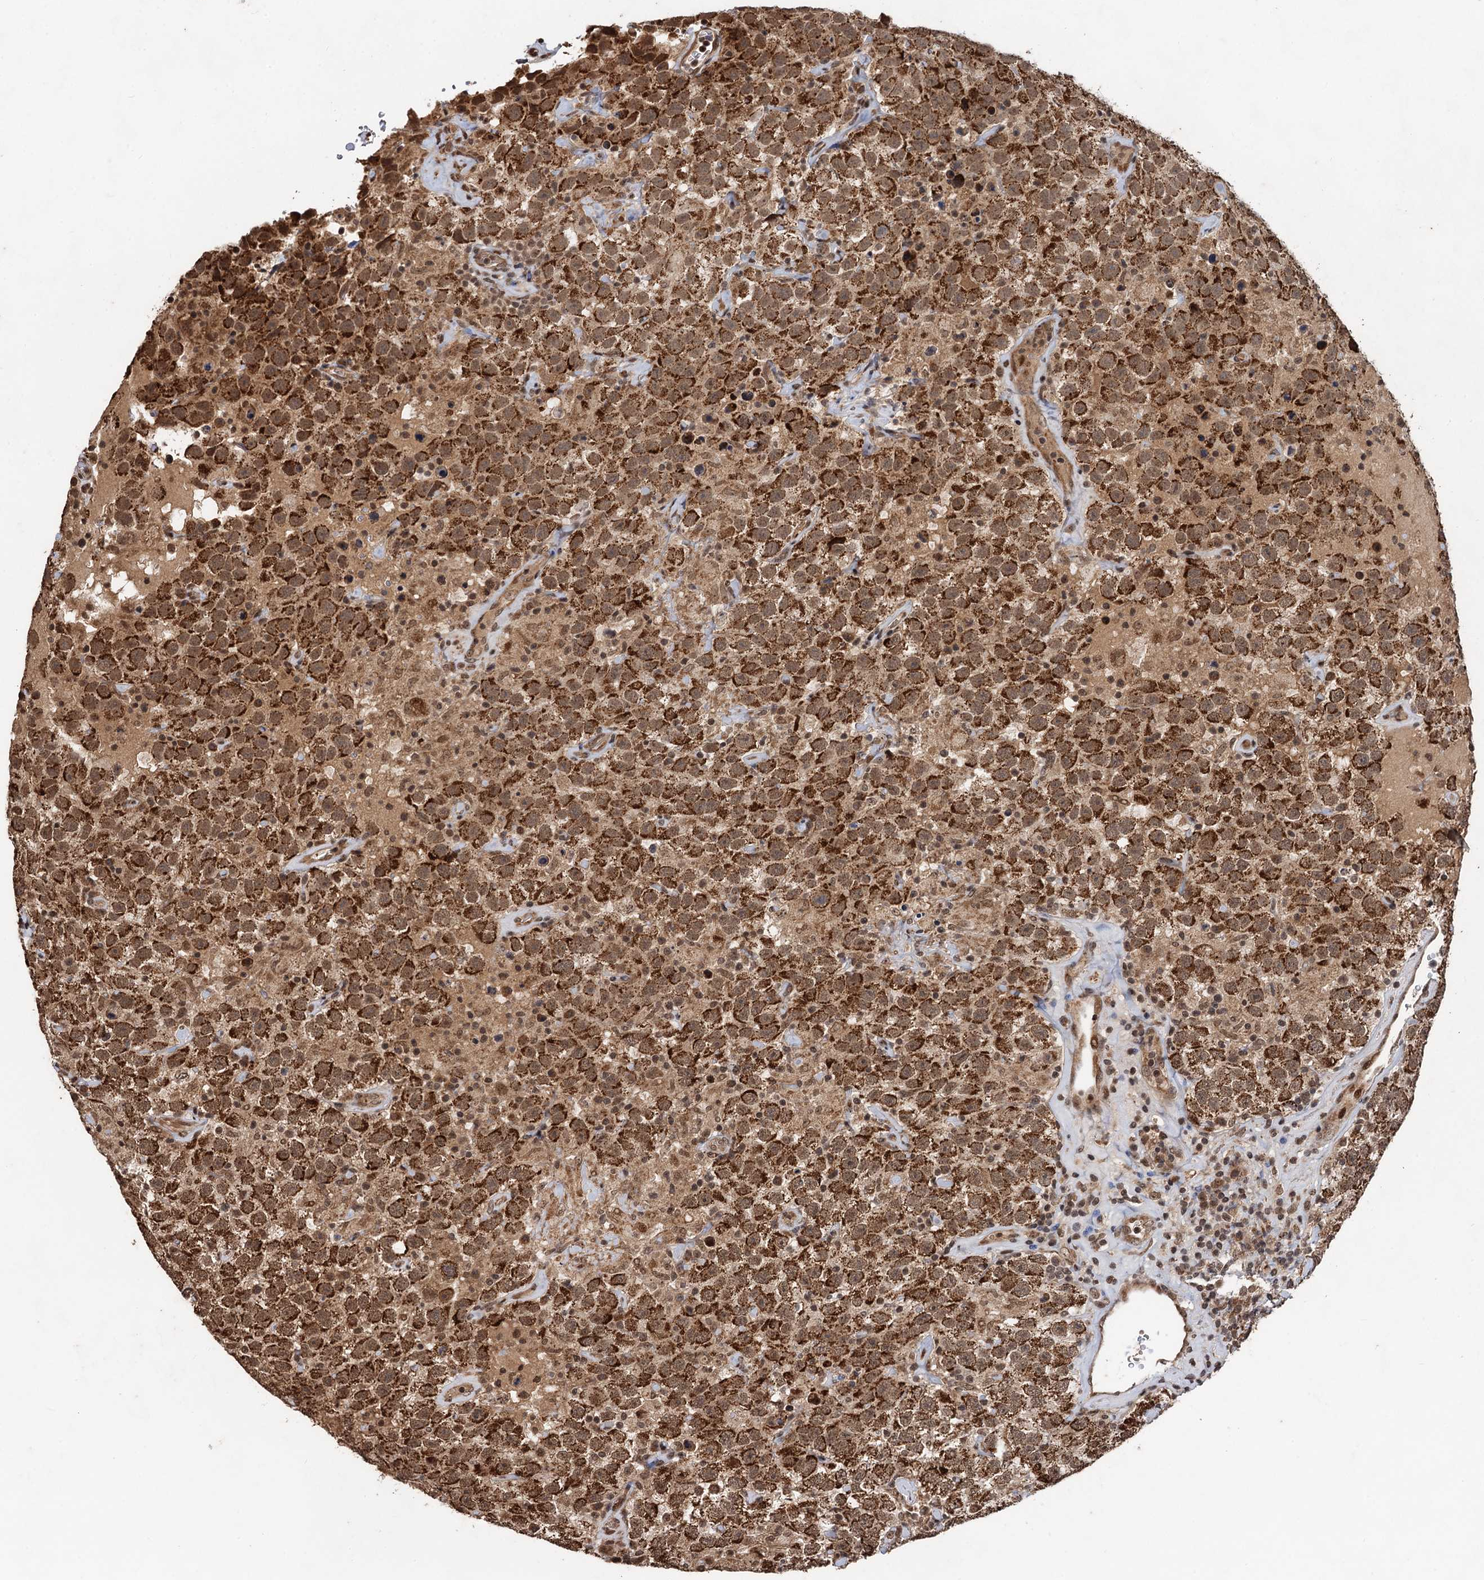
{"staining": {"intensity": "strong", "quantity": ">75%", "location": "cytoplasmic/membranous,nuclear"}, "tissue": "testis cancer", "cell_type": "Tumor cells", "image_type": "cancer", "snomed": [{"axis": "morphology", "description": "Seminoma, NOS"}, {"axis": "topography", "description": "Testis"}], "caption": "A brown stain highlights strong cytoplasmic/membranous and nuclear expression of a protein in testis cancer (seminoma) tumor cells.", "gene": "REP15", "patient": {"sex": "male", "age": 41}}